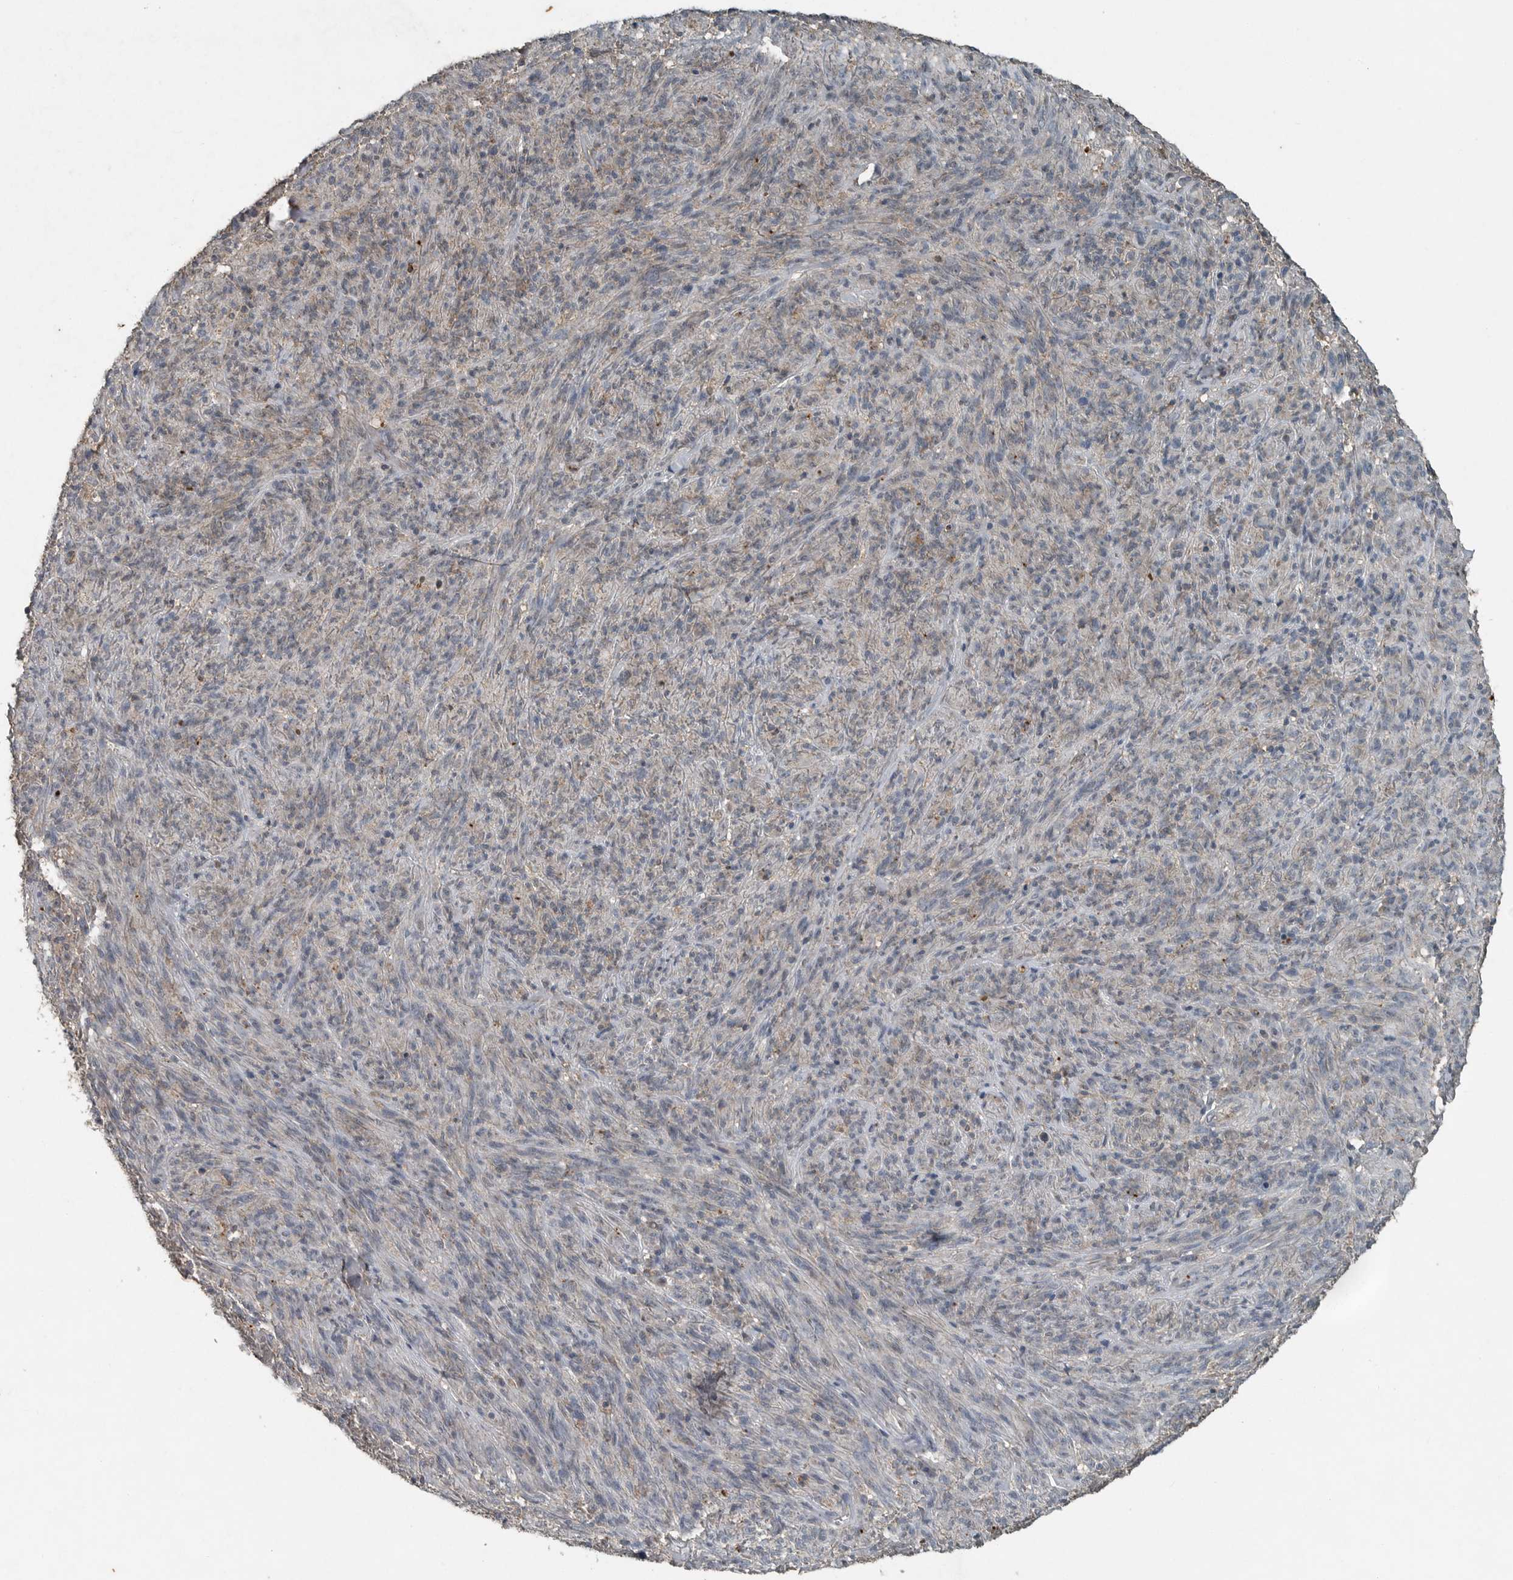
{"staining": {"intensity": "negative", "quantity": "none", "location": "none"}, "tissue": "melanoma", "cell_type": "Tumor cells", "image_type": "cancer", "snomed": [{"axis": "morphology", "description": "Malignant melanoma, NOS"}, {"axis": "topography", "description": "Skin of head"}], "caption": "IHC histopathology image of neoplastic tissue: human melanoma stained with DAB (3,3'-diaminobenzidine) reveals no significant protein staining in tumor cells. The staining is performed using DAB brown chromogen with nuclei counter-stained in using hematoxylin.", "gene": "IL6ST", "patient": {"sex": "male", "age": 96}}